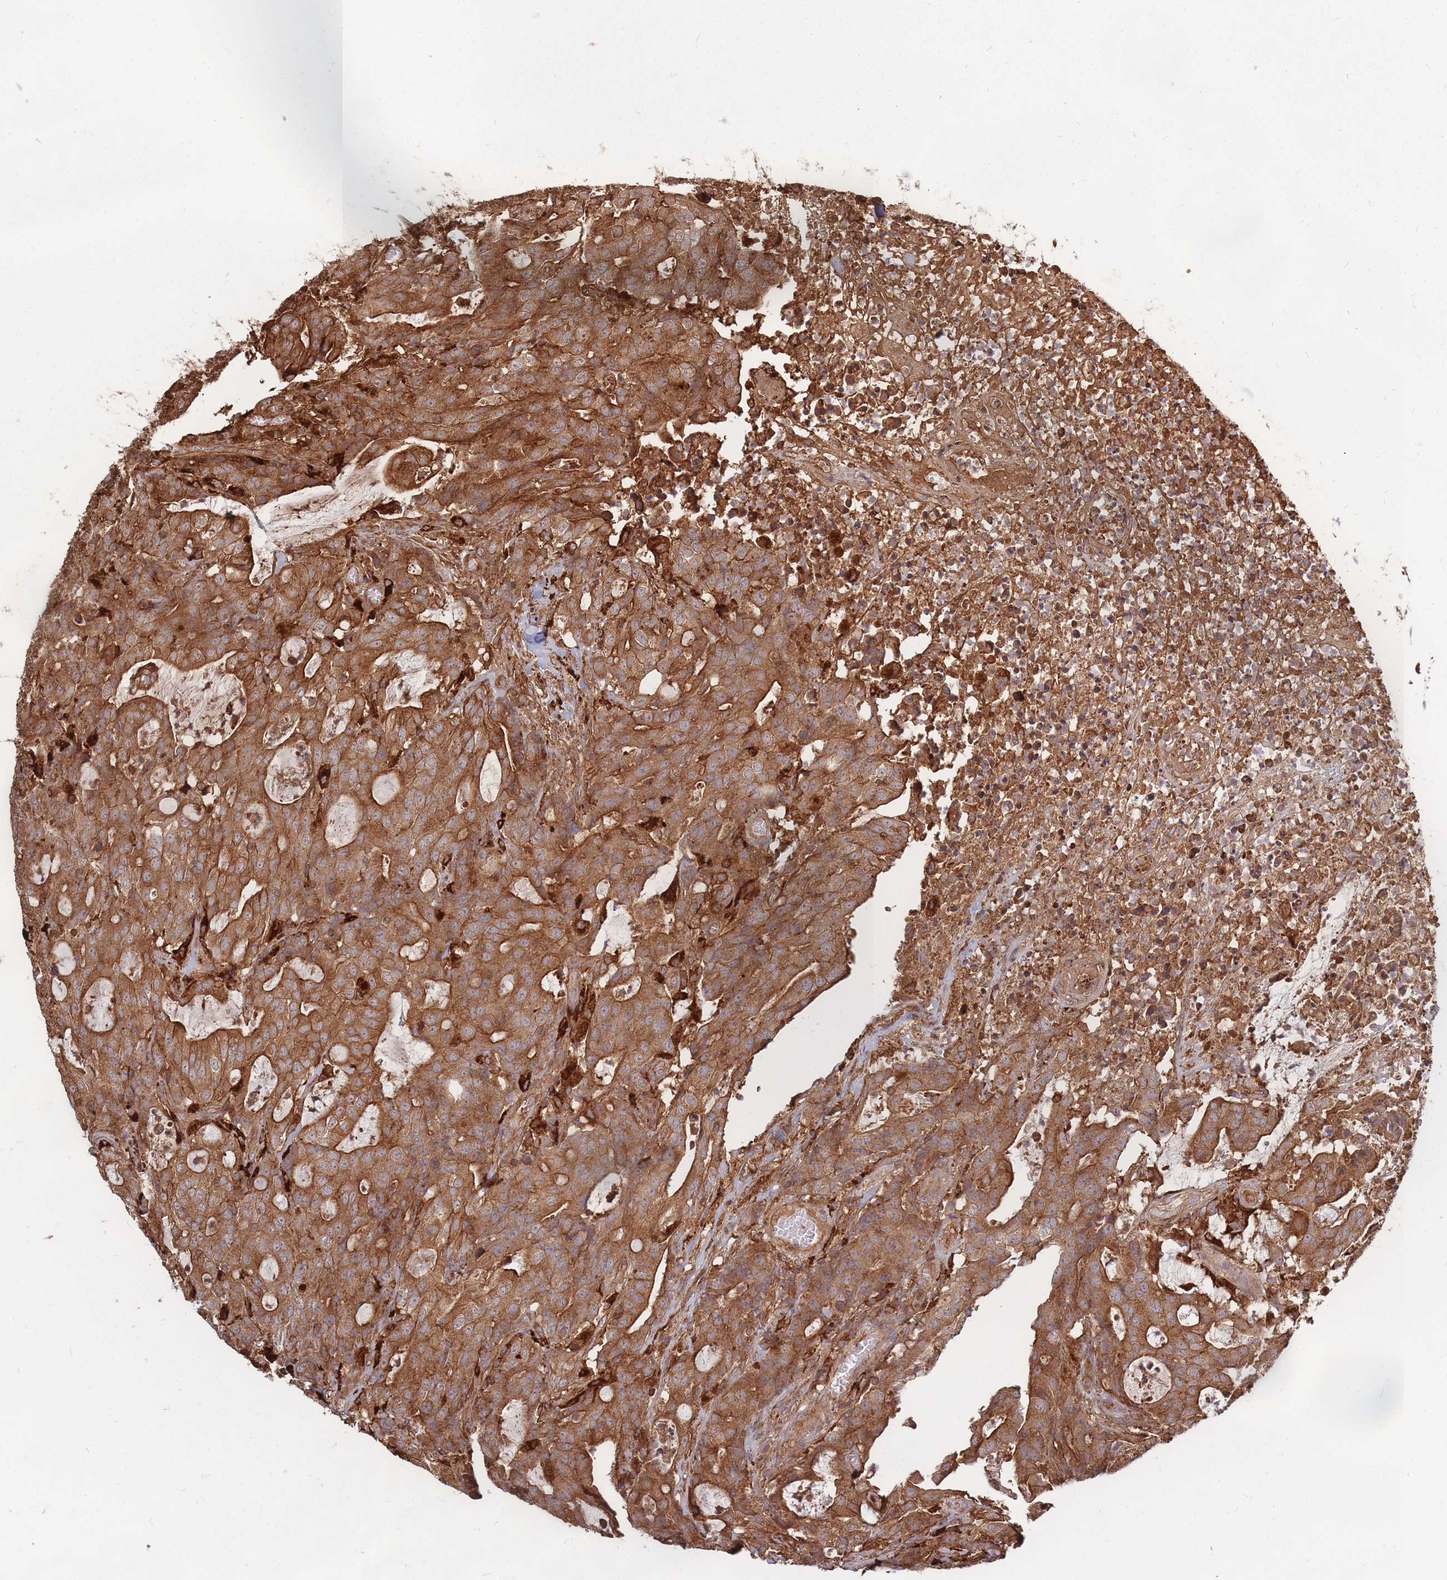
{"staining": {"intensity": "strong", "quantity": ">75%", "location": "cytoplasmic/membranous"}, "tissue": "colorectal cancer", "cell_type": "Tumor cells", "image_type": "cancer", "snomed": [{"axis": "morphology", "description": "Adenocarcinoma, NOS"}, {"axis": "topography", "description": "Colon"}], "caption": "Human colorectal cancer (adenocarcinoma) stained with a brown dye exhibits strong cytoplasmic/membranous positive positivity in about >75% of tumor cells.", "gene": "RASSF2", "patient": {"sex": "male", "age": 83}}